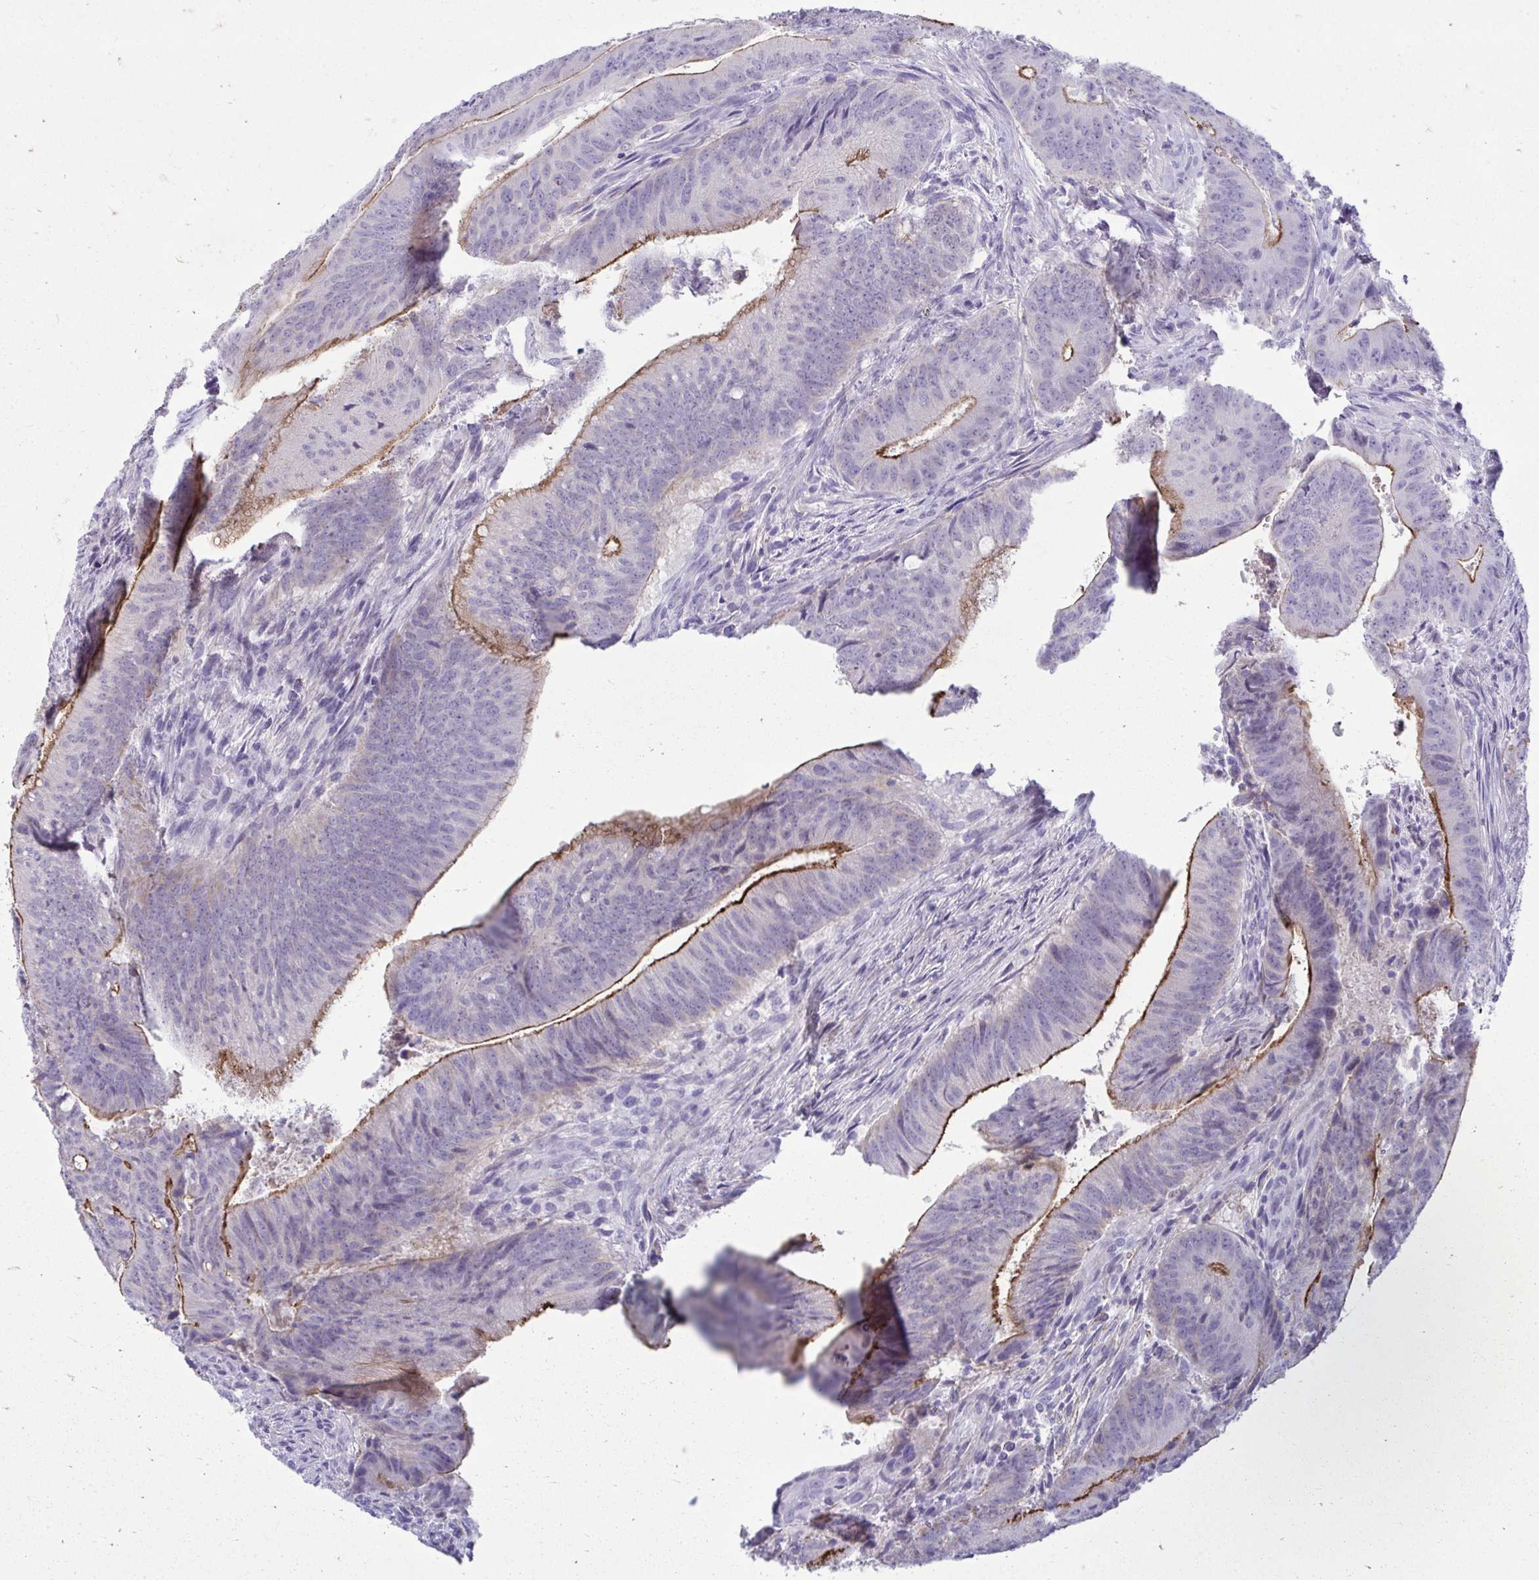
{"staining": {"intensity": "strong", "quantity": "25%-75%", "location": "cytoplasmic/membranous"}, "tissue": "colorectal cancer", "cell_type": "Tumor cells", "image_type": "cancer", "snomed": [{"axis": "morphology", "description": "Adenocarcinoma, NOS"}, {"axis": "topography", "description": "Colon"}], "caption": "A brown stain shows strong cytoplasmic/membranous expression of a protein in human colorectal cancer tumor cells.", "gene": "PIGZ", "patient": {"sex": "female", "age": 43}}